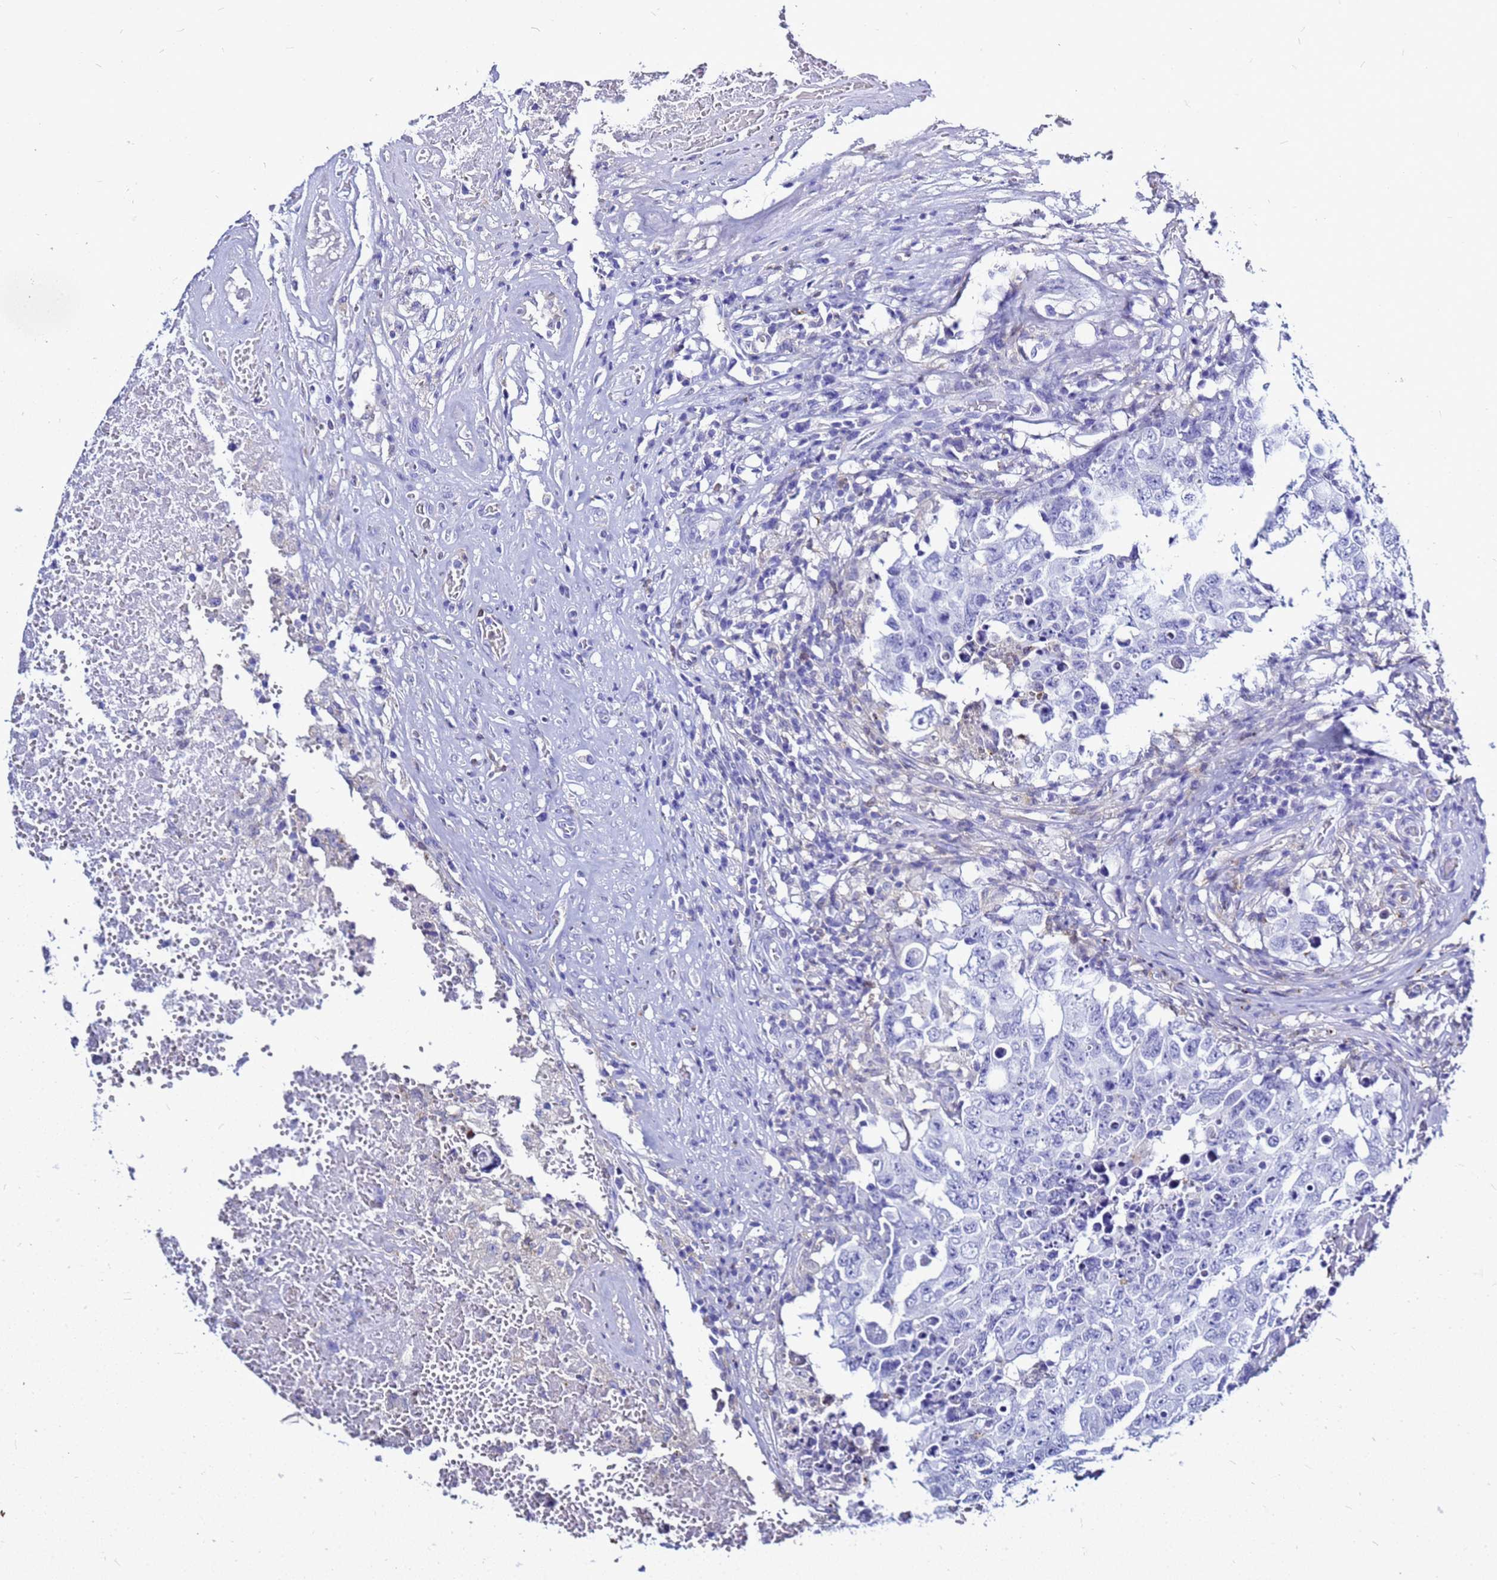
{"staining": {"intensity": "negative", "quantity": "none", "location": "none"}, "tissue": "testis cancer", "cell_type": "Tumor cells", "image_type": "cancer", "snomed": [{"axis": "morphology", "description": "Carcinoma, Embryonal, NOS"}, {"axis": "topography", "description": "Testis"}], "caption": "Protein analysis of testis embryonal carcinoma reveals no significant expression in tumor cells.", "gene": "CSTA", "patient": {"sex": "male", "age": 26}}